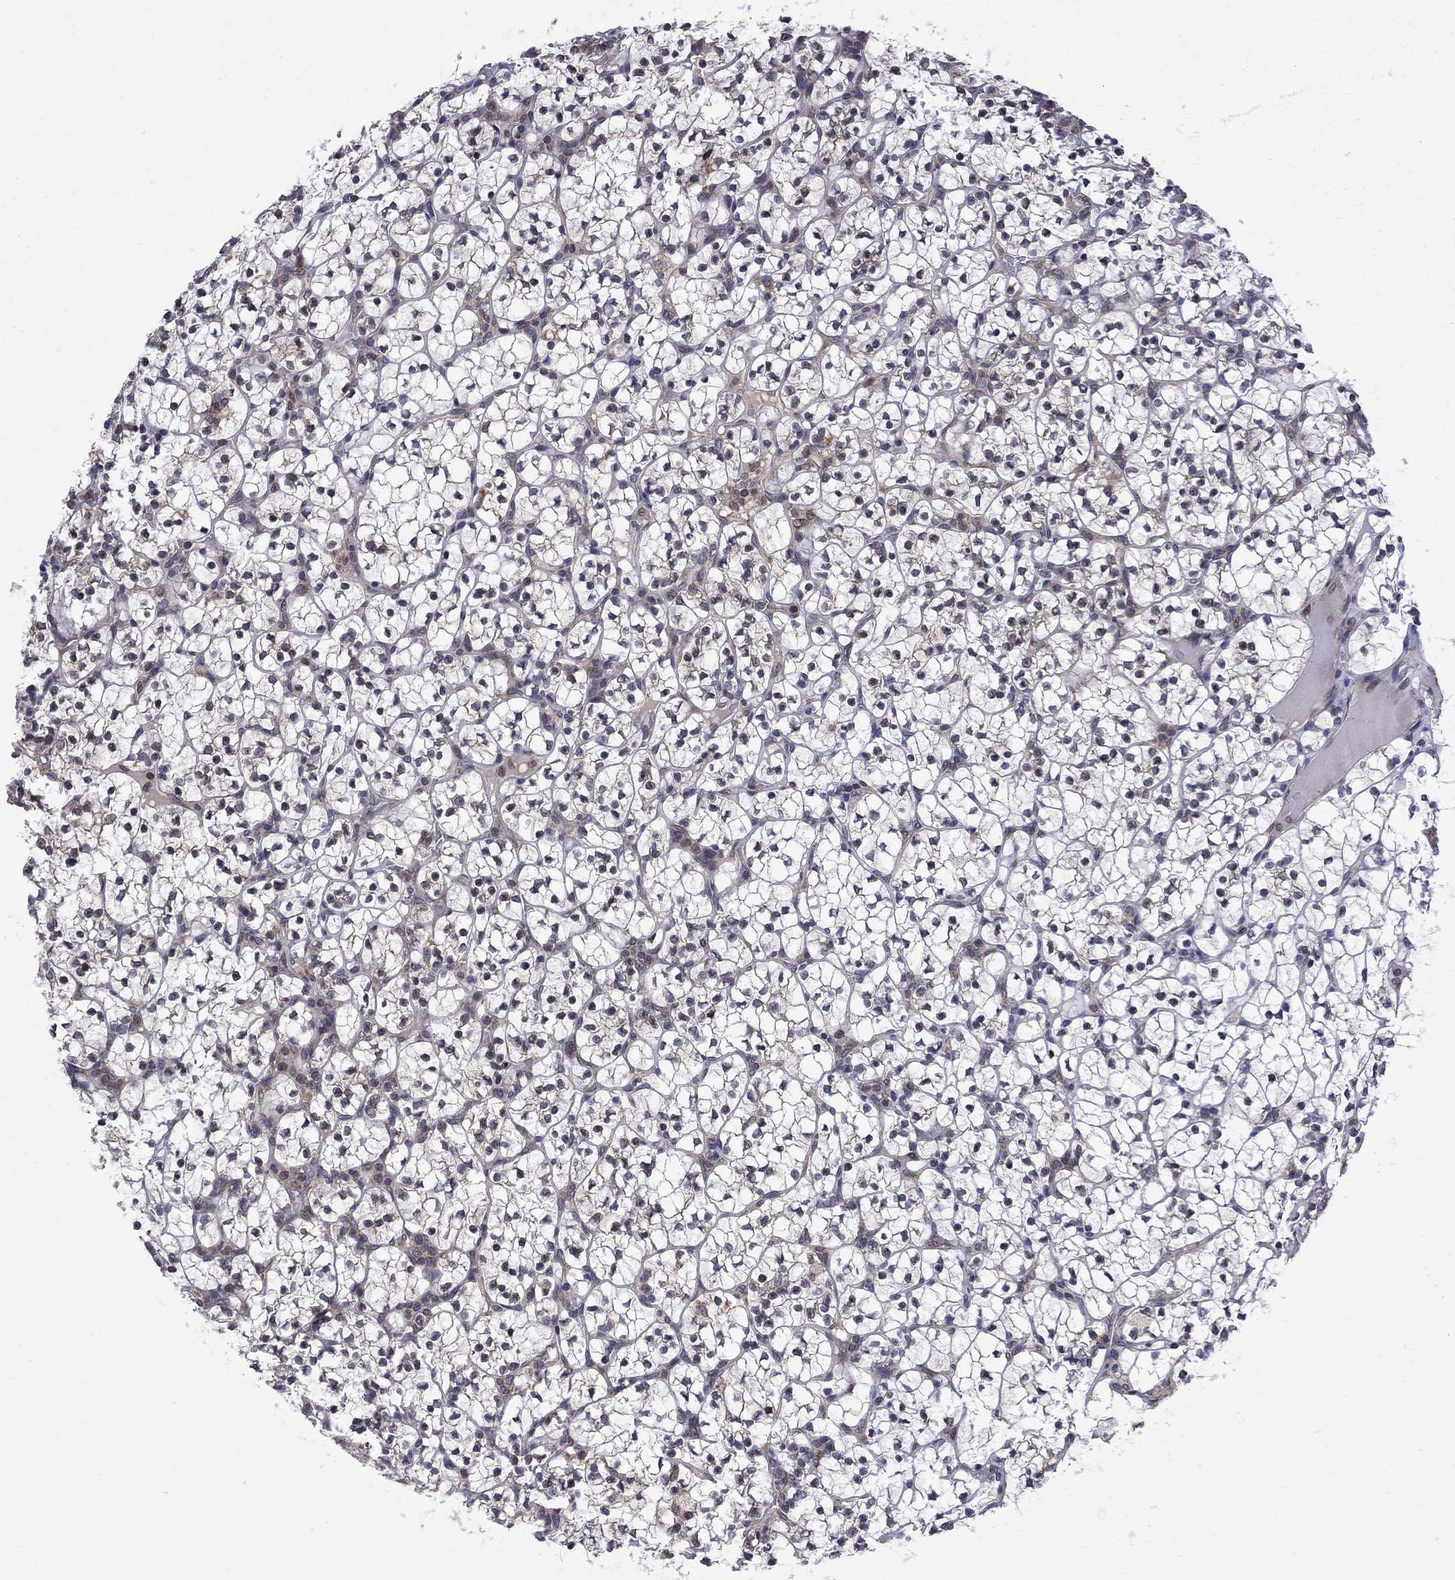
{"staining": {"intensity": "negative", "quantity": "none", "location": "none"}, "tissue": "renal cancer", "cell_type": "Tumor cells", "image_type": "cancer", "snomed": [{"axis": "morphology", "description": "Adenocarcinoma, NOS"}, {"axis": "topography", "description": "Kidney"}], "caption": "Immunohistochemistry (IHC) of adenocarcinoma (renal) displays no positivity in tumor cells.", "gene": "CNOT11", "patient": {"sex": "female", "age": 89}}